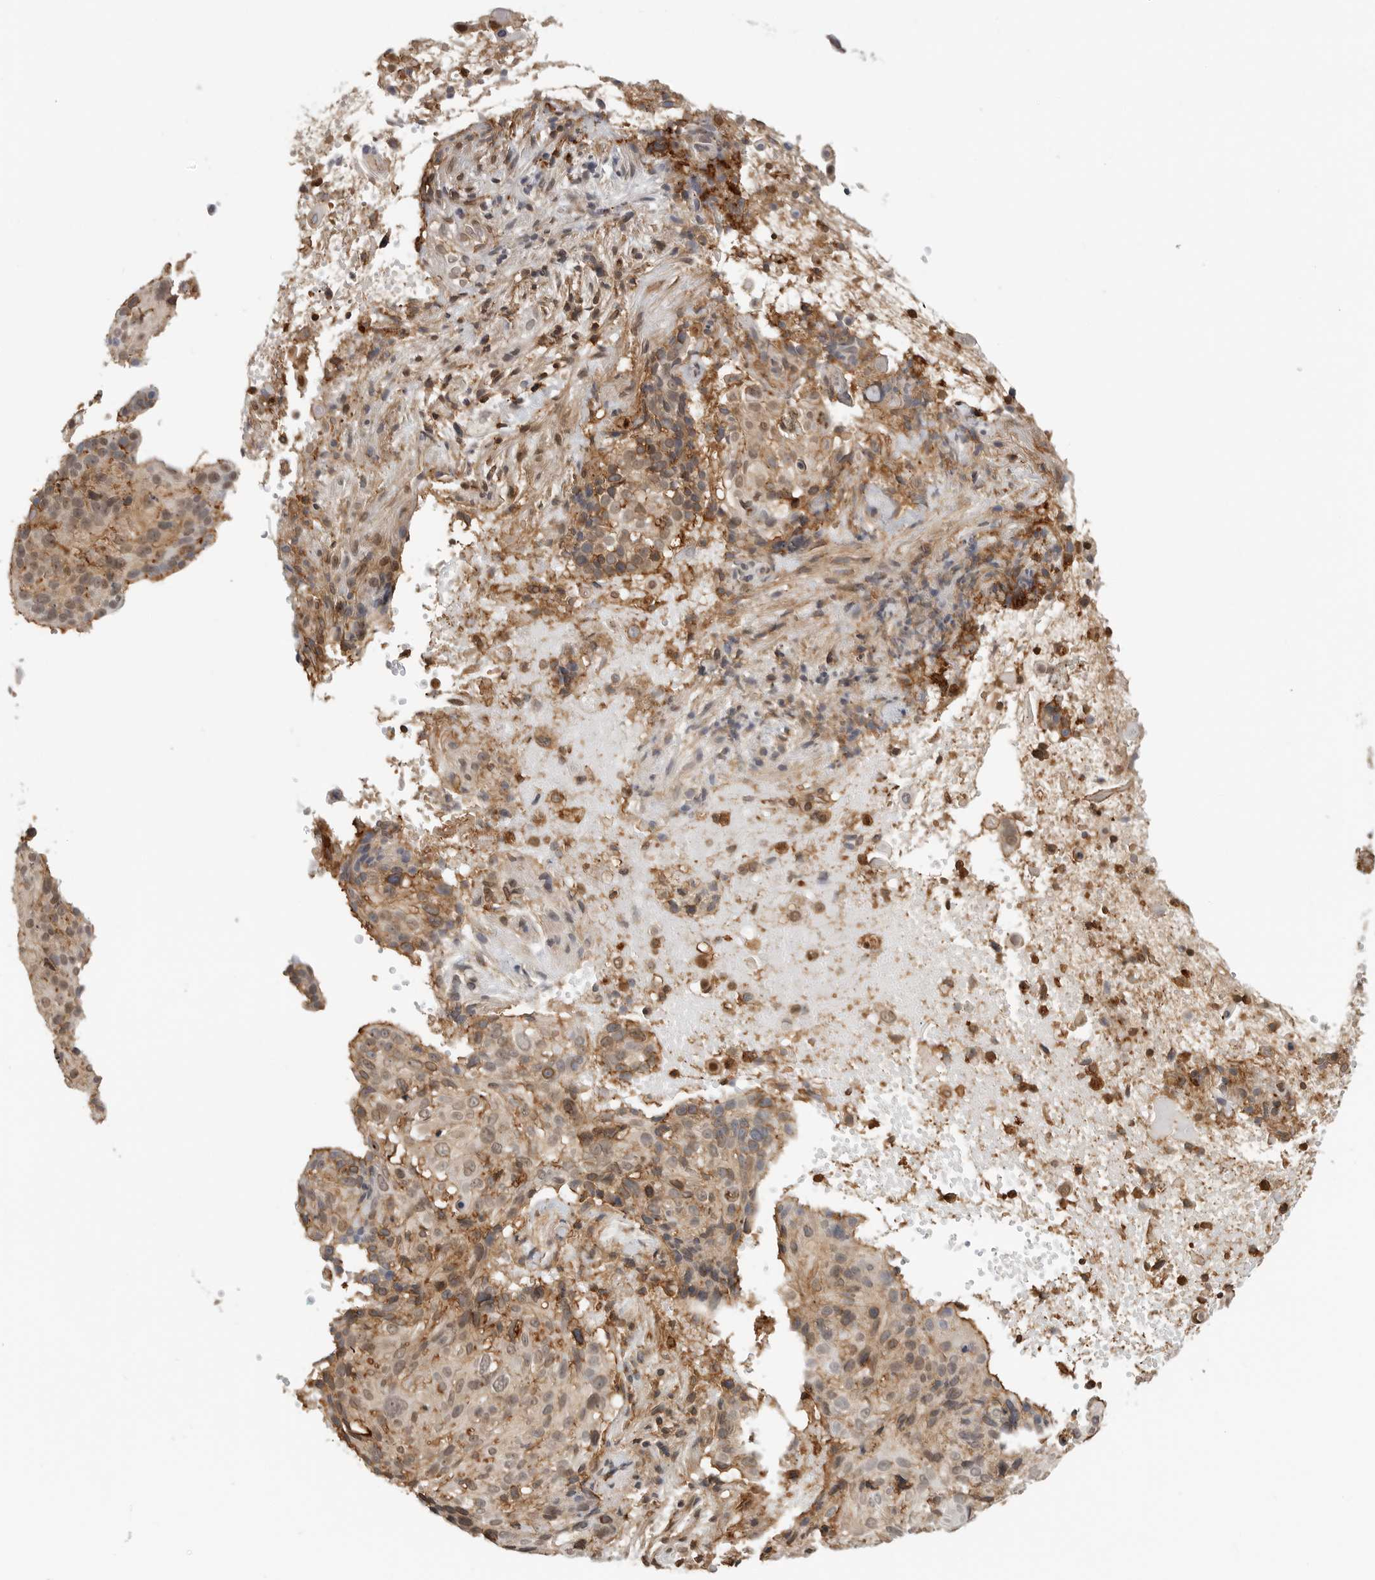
{"staining": {"intensity": "moderate", "quantity": ">75%", "location": "cytoplasmic/membranous,nuclear"}, "tissue": "cervical cancer", "cell_type": "Tumor cells", "image_type": "cancer", "snomed": [{"axis": "morphology", "description": "Squamous cell carcinoma, NOS"}, {"axis": "topography", "description": "Cervix"}], "caption": "DAB immunohistochemical staining of human cervical cancer (squamous cell carcinoma) exhibits moderate cytoplasmic/membranous and nuclear protein staining in about >75% of tumor cells.", "gene": "ANXA11", "patient": {"sex": "female", "age": 74}}